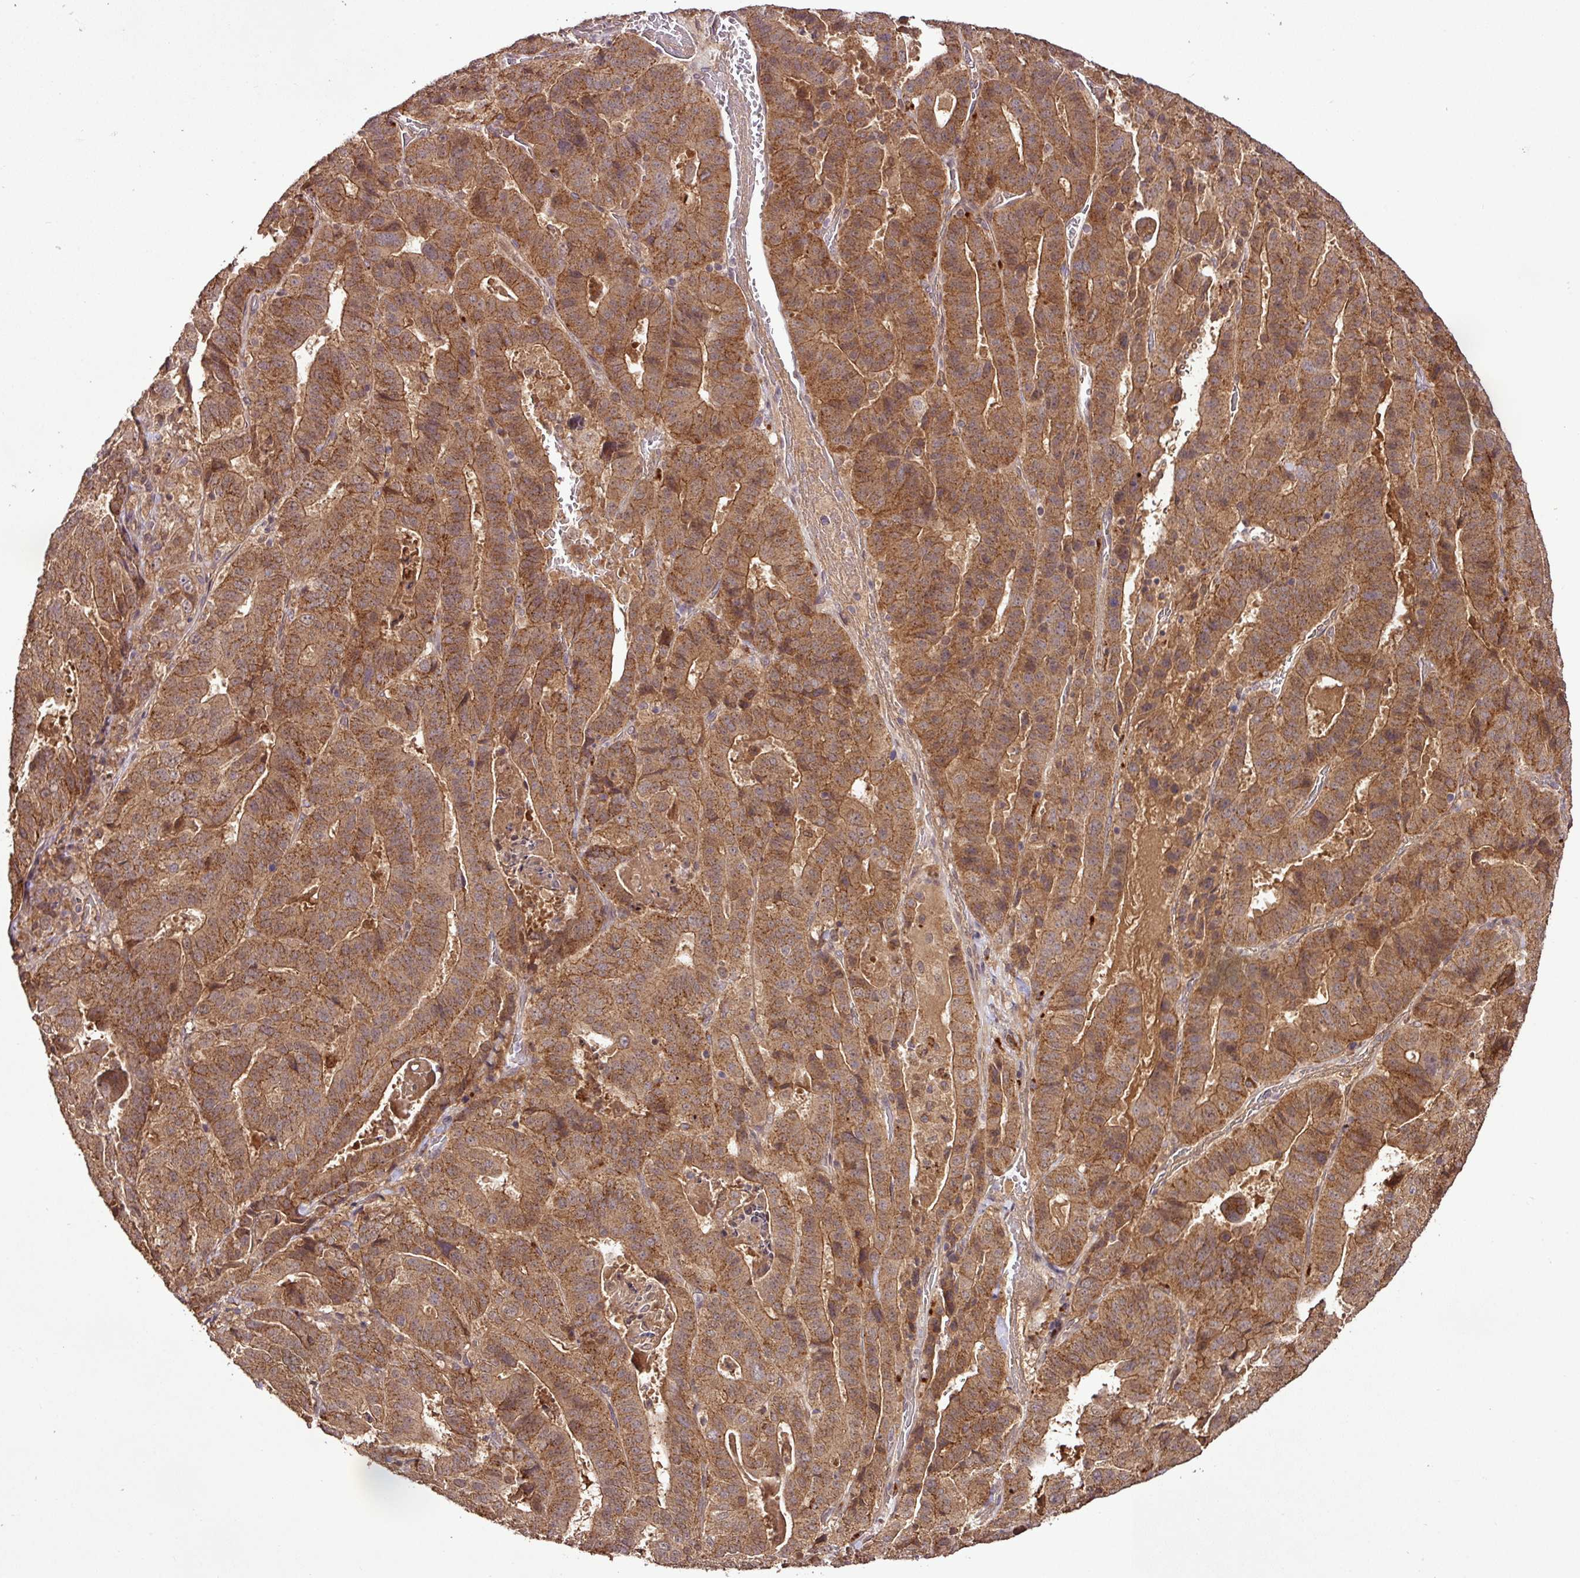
{"staining": {"intensity": "strong", "quantity": ">75%", "location": "cytoplasmic/membranous"}, "tissue": "stomach cancer", "cell_type": "Tumor cells", "image_type": "cancer", "snomed": [{"axis": "morphology", "description": "Adenocarcinoma, NOS"}, {"axis": "topography", "description": "Stomach"}], "caption": "Immunohistochemical staining of human adenocarcinoma (stomach) displays strong cytoplasmic/membranous protein positivity in approximately >75% of tumor cells.", "gene": "FAIM", "patient": {"sex": "male", "age": 48}}